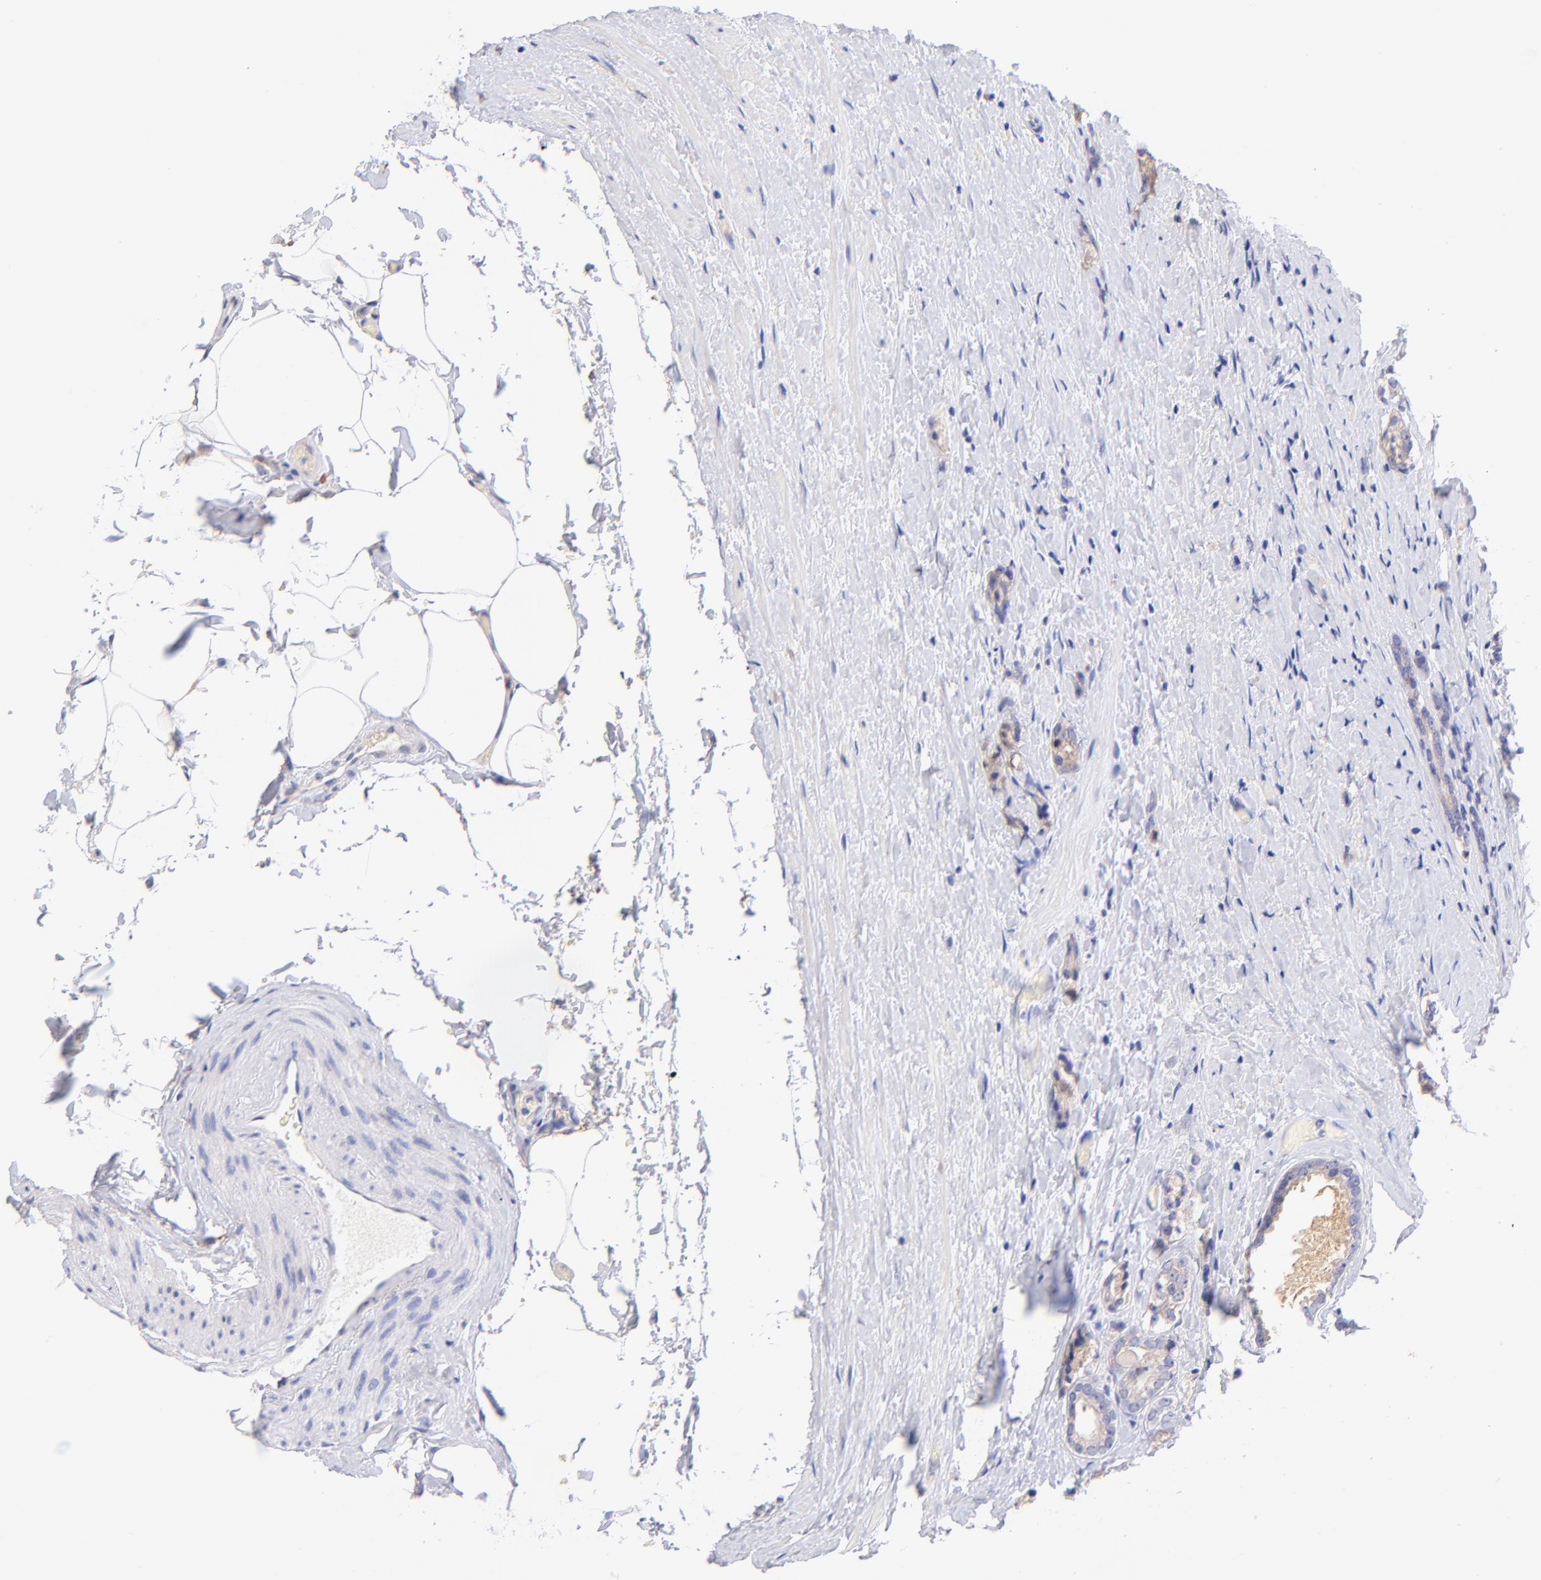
{"staining": {"intensity": "weak", "quantity": "25%-75%", "location": "cytoplasmic/membranous"}, "tissue": "prostate cancer", "cell_type": "Tumor cells", "image_type": "cancer", "snomed": [{"axis": "morphology", "description": "Adenocarcinoma, Medium grade"}, {"axis": "topography", "description": "Prostate"}], "caption": "Immunohistochemical staining of prostate adenocarcinoma (medium-grade) shows weak cytoplasmic/membranous protein staining in approximately 25%-75% of tumor cells.", "gene": "RPL11", "patient": {"sex": "male", "age": 59}}